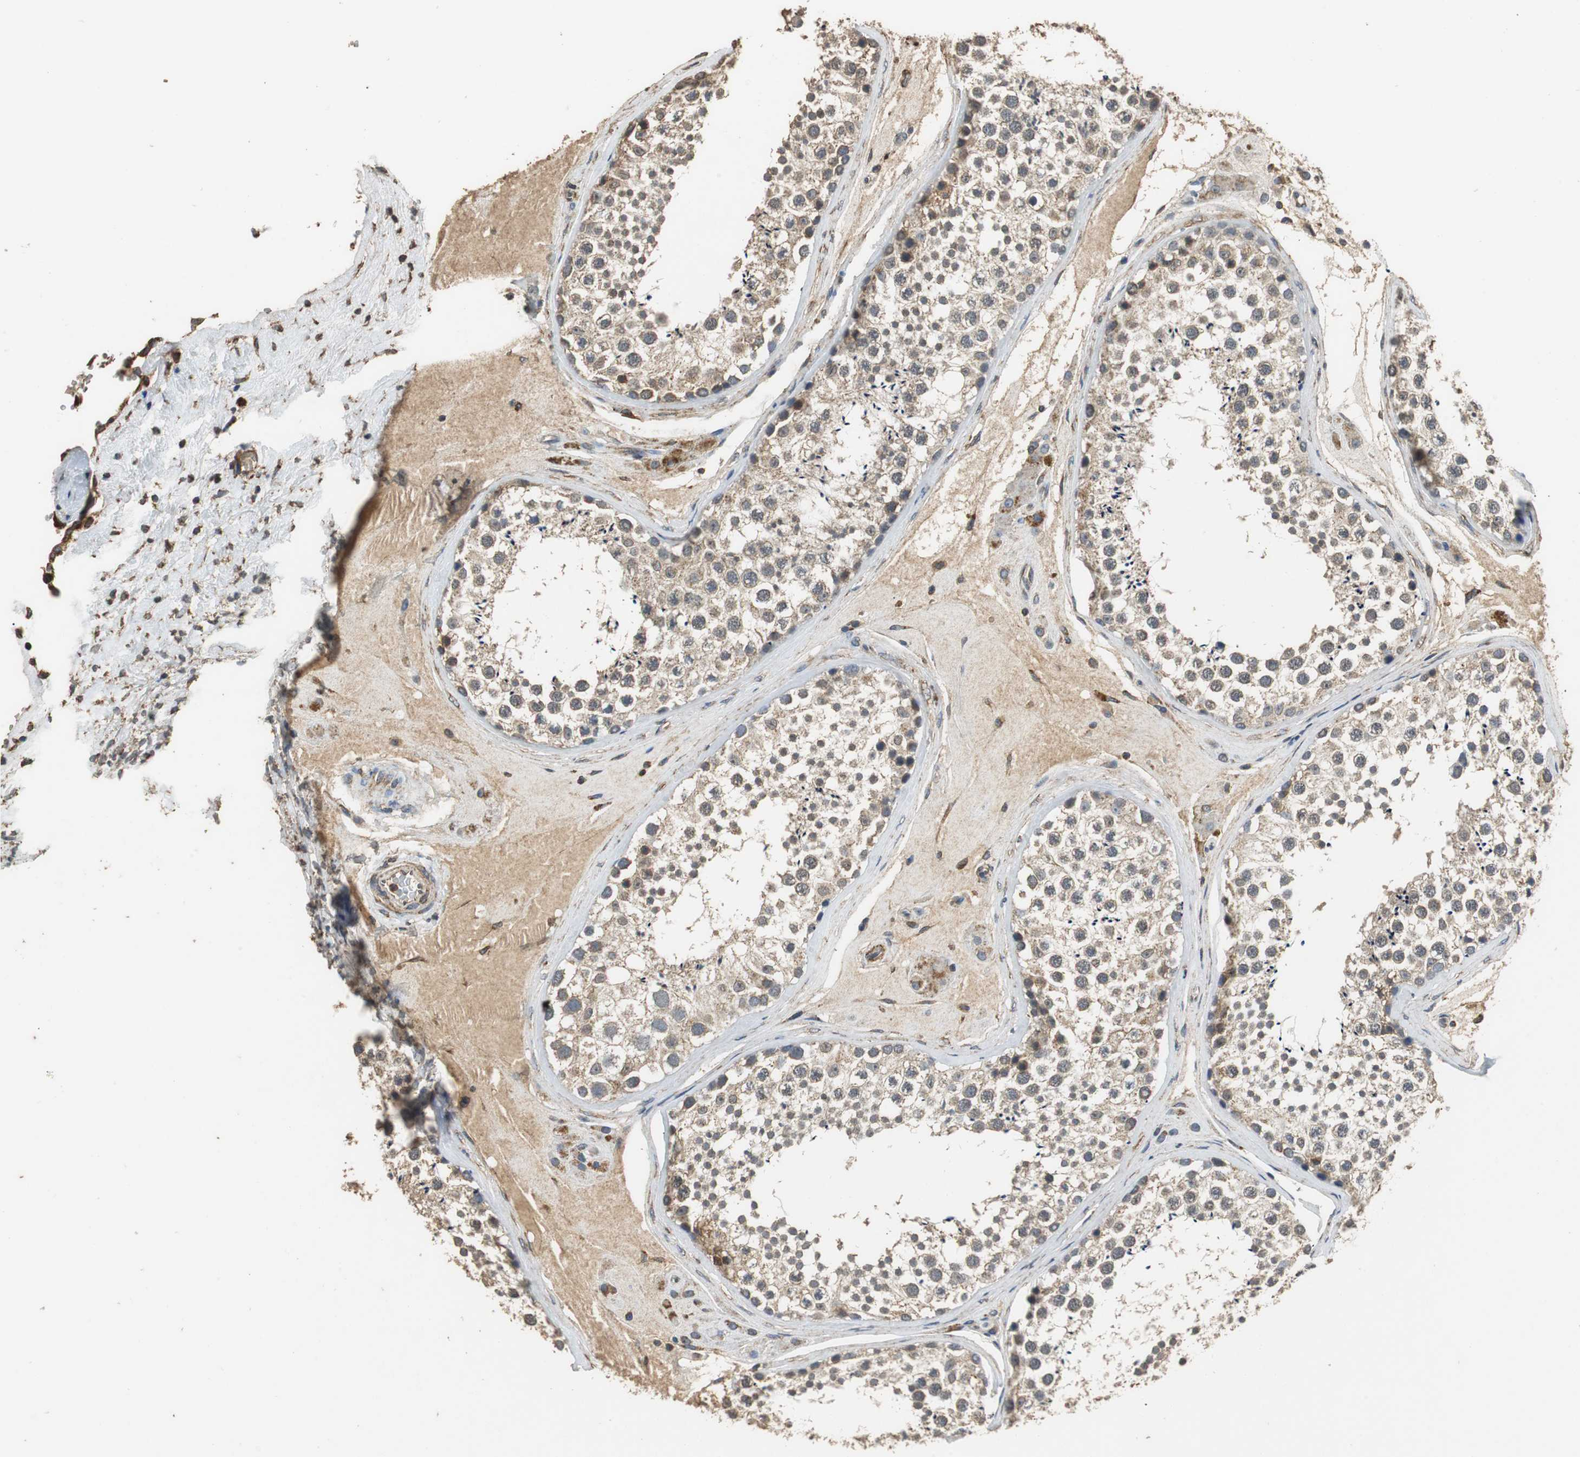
{"staining": {"intensity": "weak", "quantity": "25%-75%", "location": "cytoplasmic/membranous,nuclear"}, "tissue": "testis", "cell_type": "Cells in seminiferous ducts", "image_type": "normal", "snomed": [{"axis": "morphology", "description": "Normal tissue, NOS"}, {"axis": "topography", "description": "Testis"}], "caption": "Protein expression analysis of unremarkable human testis reveals weak cytoplasmic/membranous,nuclear staining in about 25%-75% of cells in seminiferous ducts.", "gene": "NNT", "patient": {"sex": "male", "age": 46}}